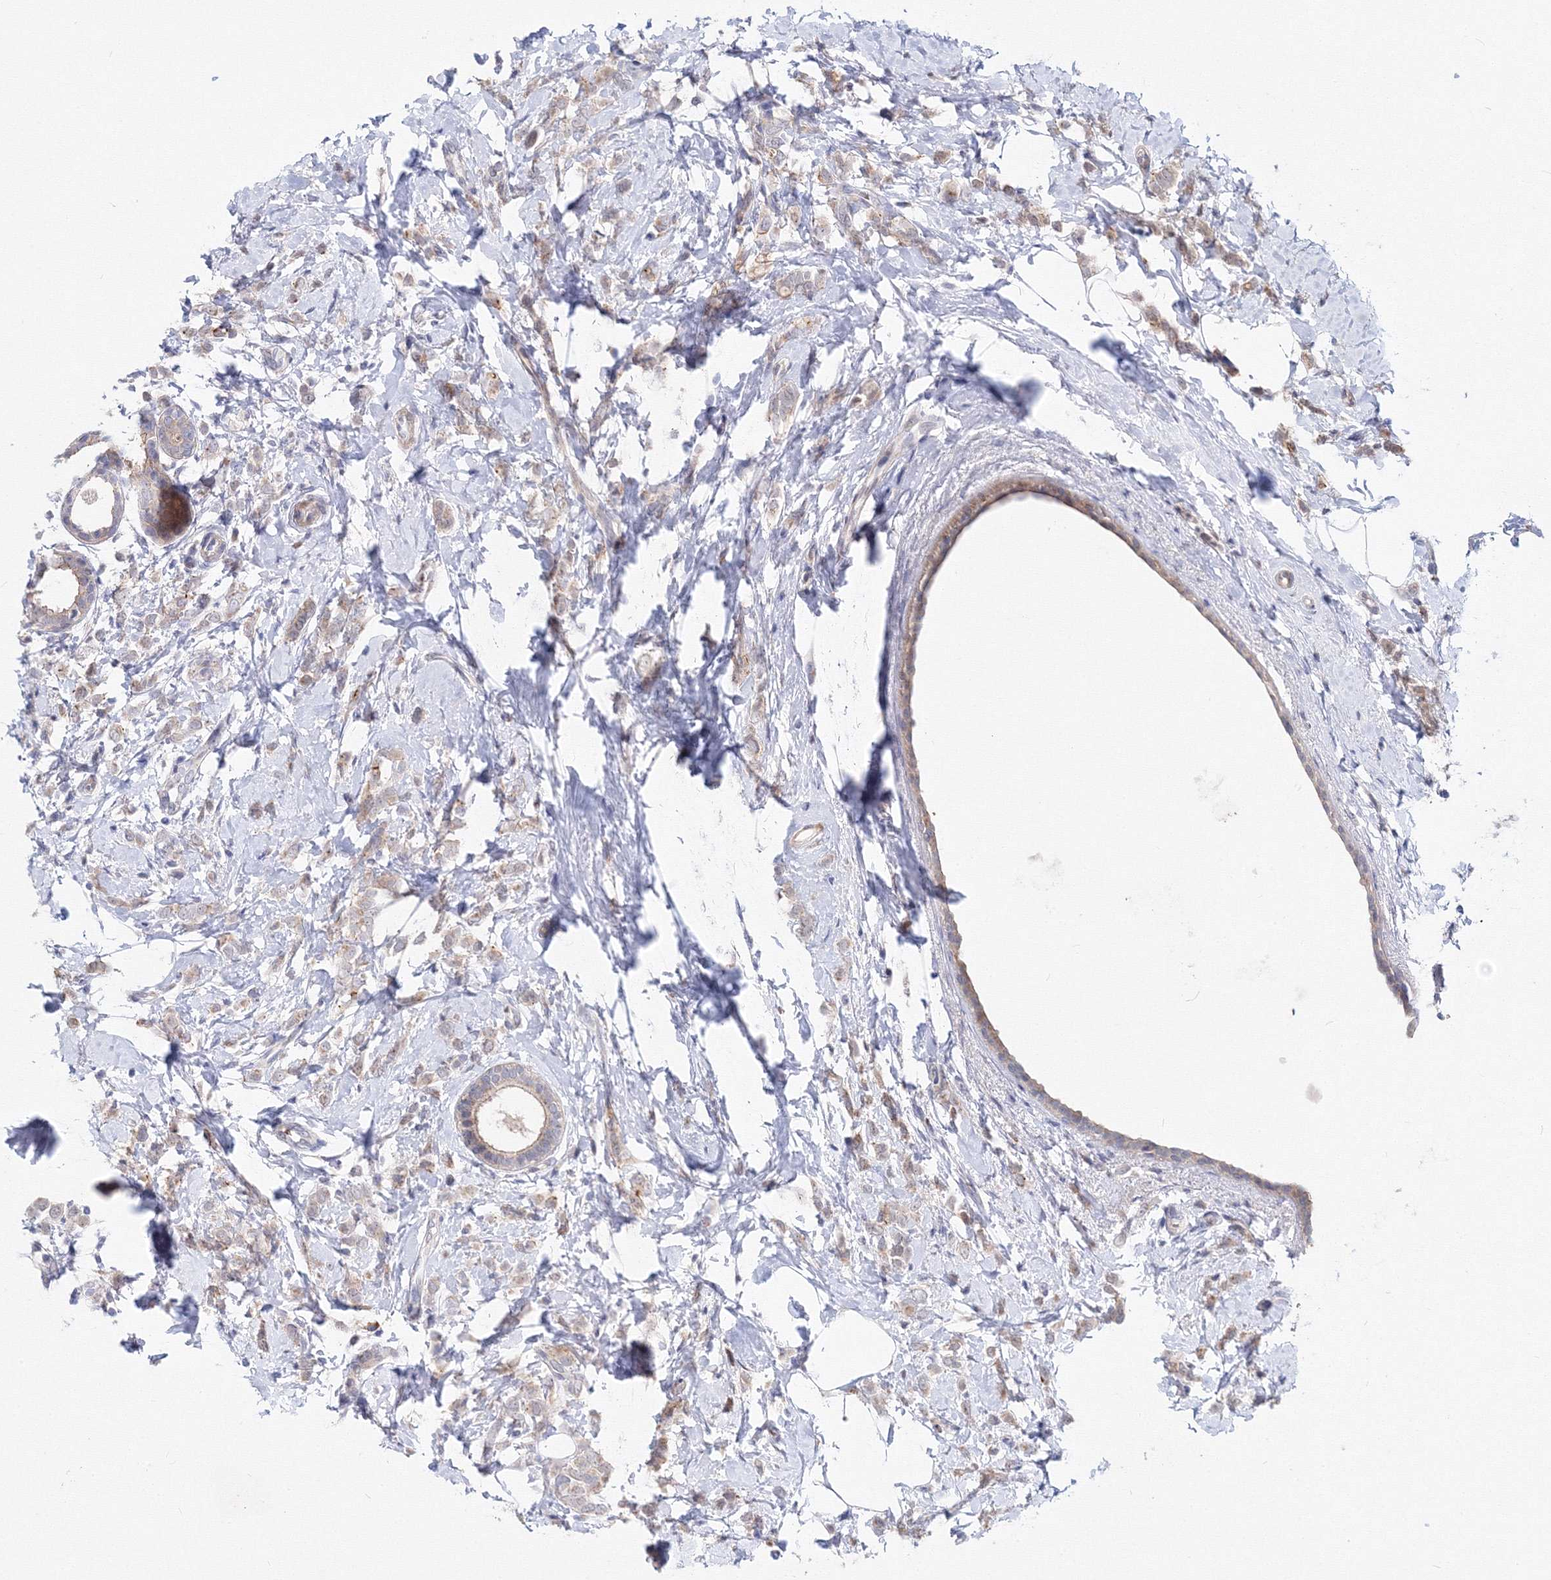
{"staining": {"intensity": "weak", "quantity": ">75%", "location": "cytoplasmic/membranous"}, "tissue": "breast cancer", "cell_type": "Tumor cells", "image_type": "cancer", "snomed": [{"axis": "morphology", "description": "Lobular carcinoma"}, {"axis": "topography", "description": "Breast"}], "caption": "A photomicrograph of human lobular carcinoma (breast) stained for a protein shows weak cytoplasmic/membranous brown staining in tumor cells.", "gene": "C11orf52", "patient": {"sex": "female", "age": 47}}